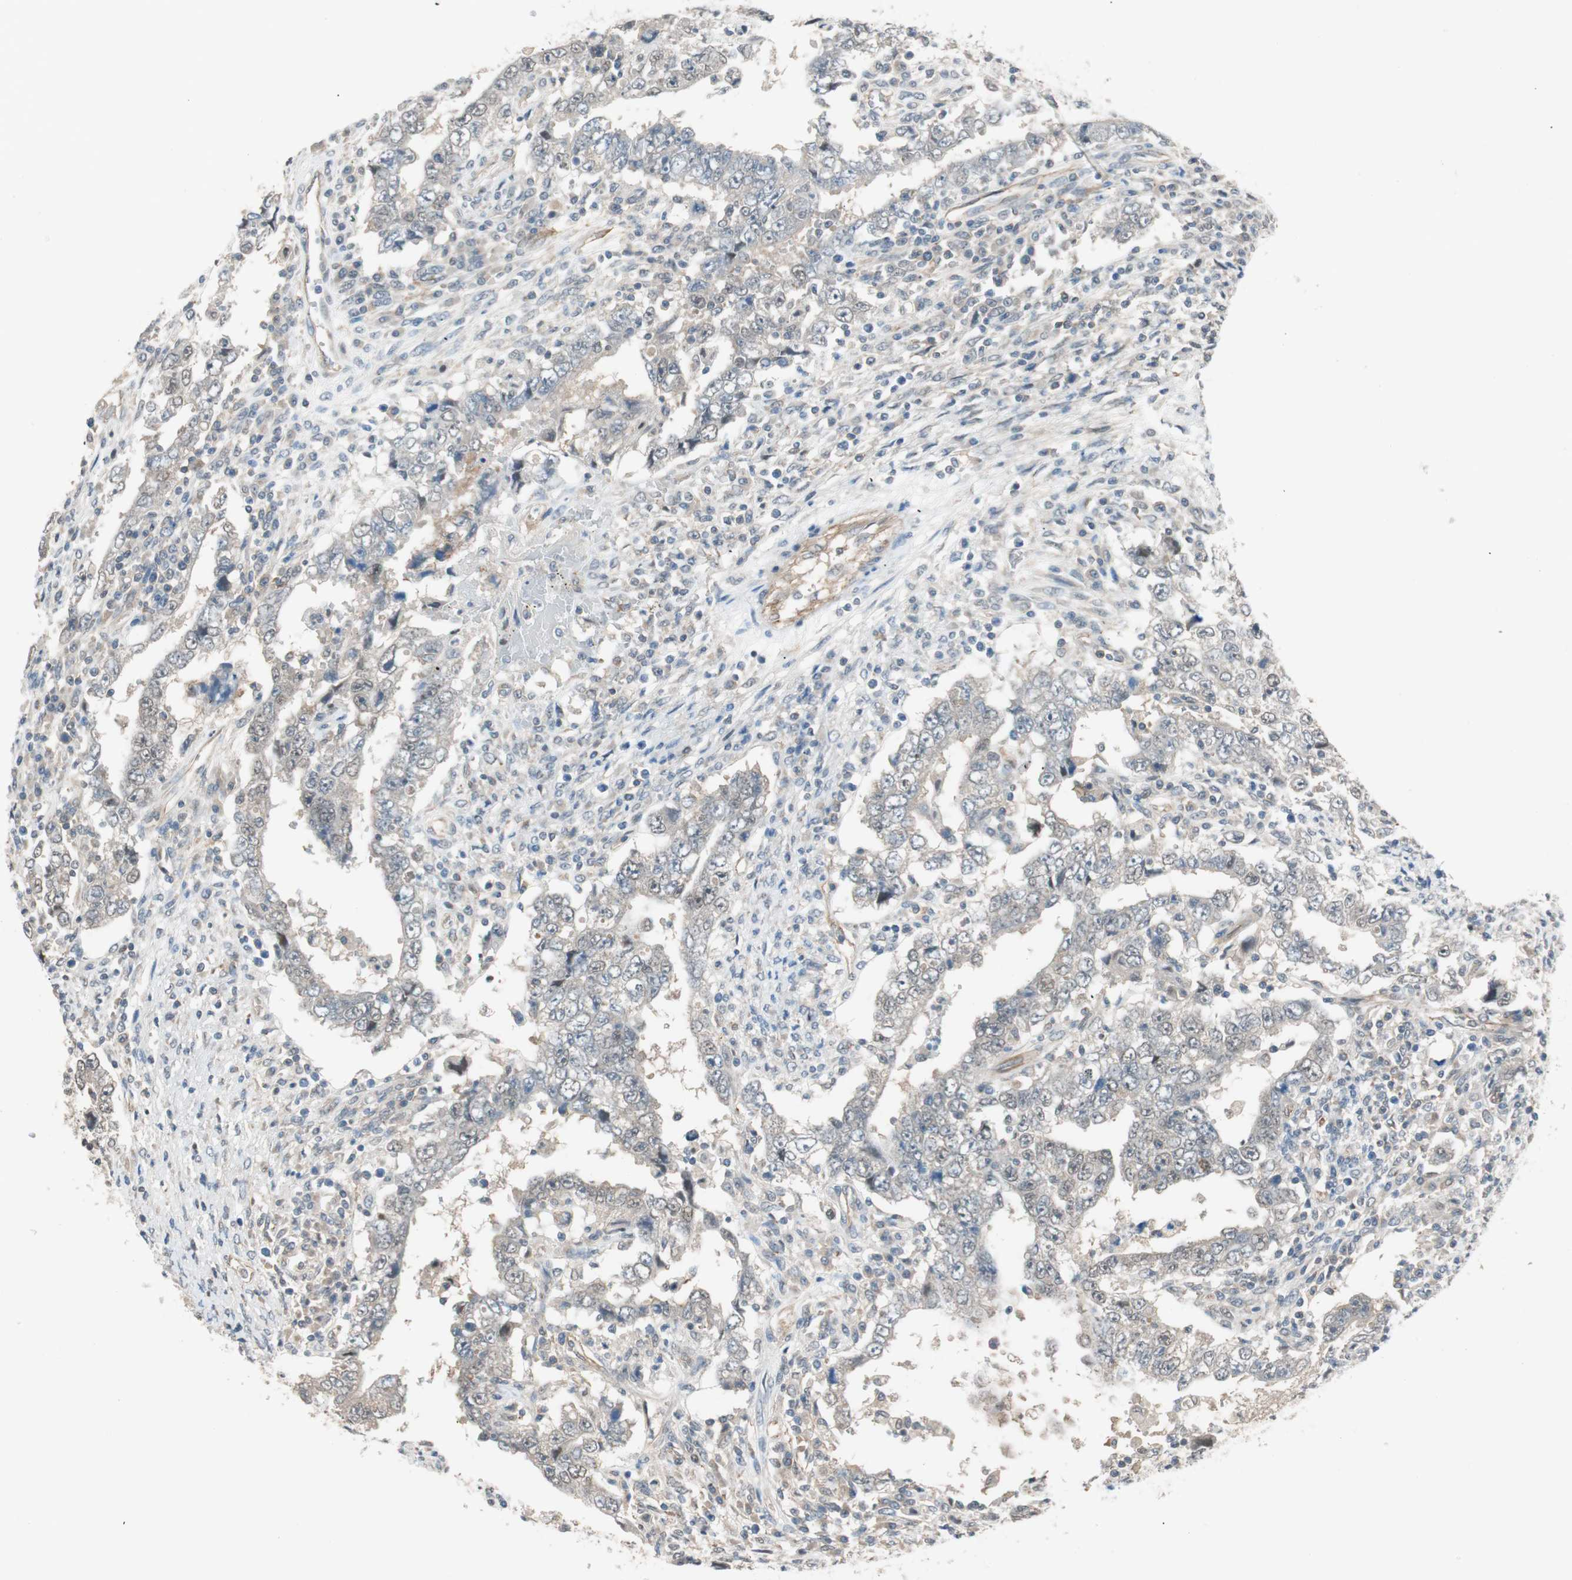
{"staining": {"intensity": "weak", "quantity": "<25%", "location": "cytoplasmic/membranous,nuclear"}, "tissue": "testis cancer", "cell_type": "Tumor cells", "image_type": "cancer", "snomed": [{"axis": "morphology", "description": "Carcinoma, Embryonal, NOS"}, {"axis": "topography", "description": "Testis"}], "caption": "The immunohistochemistry (IHC) photomicrograph has no significant positivity in tumor cells of testis embryonal carcinoma tissue.", "gene": "PSMD8", "patient": {"sex": "male", "age": 26}}